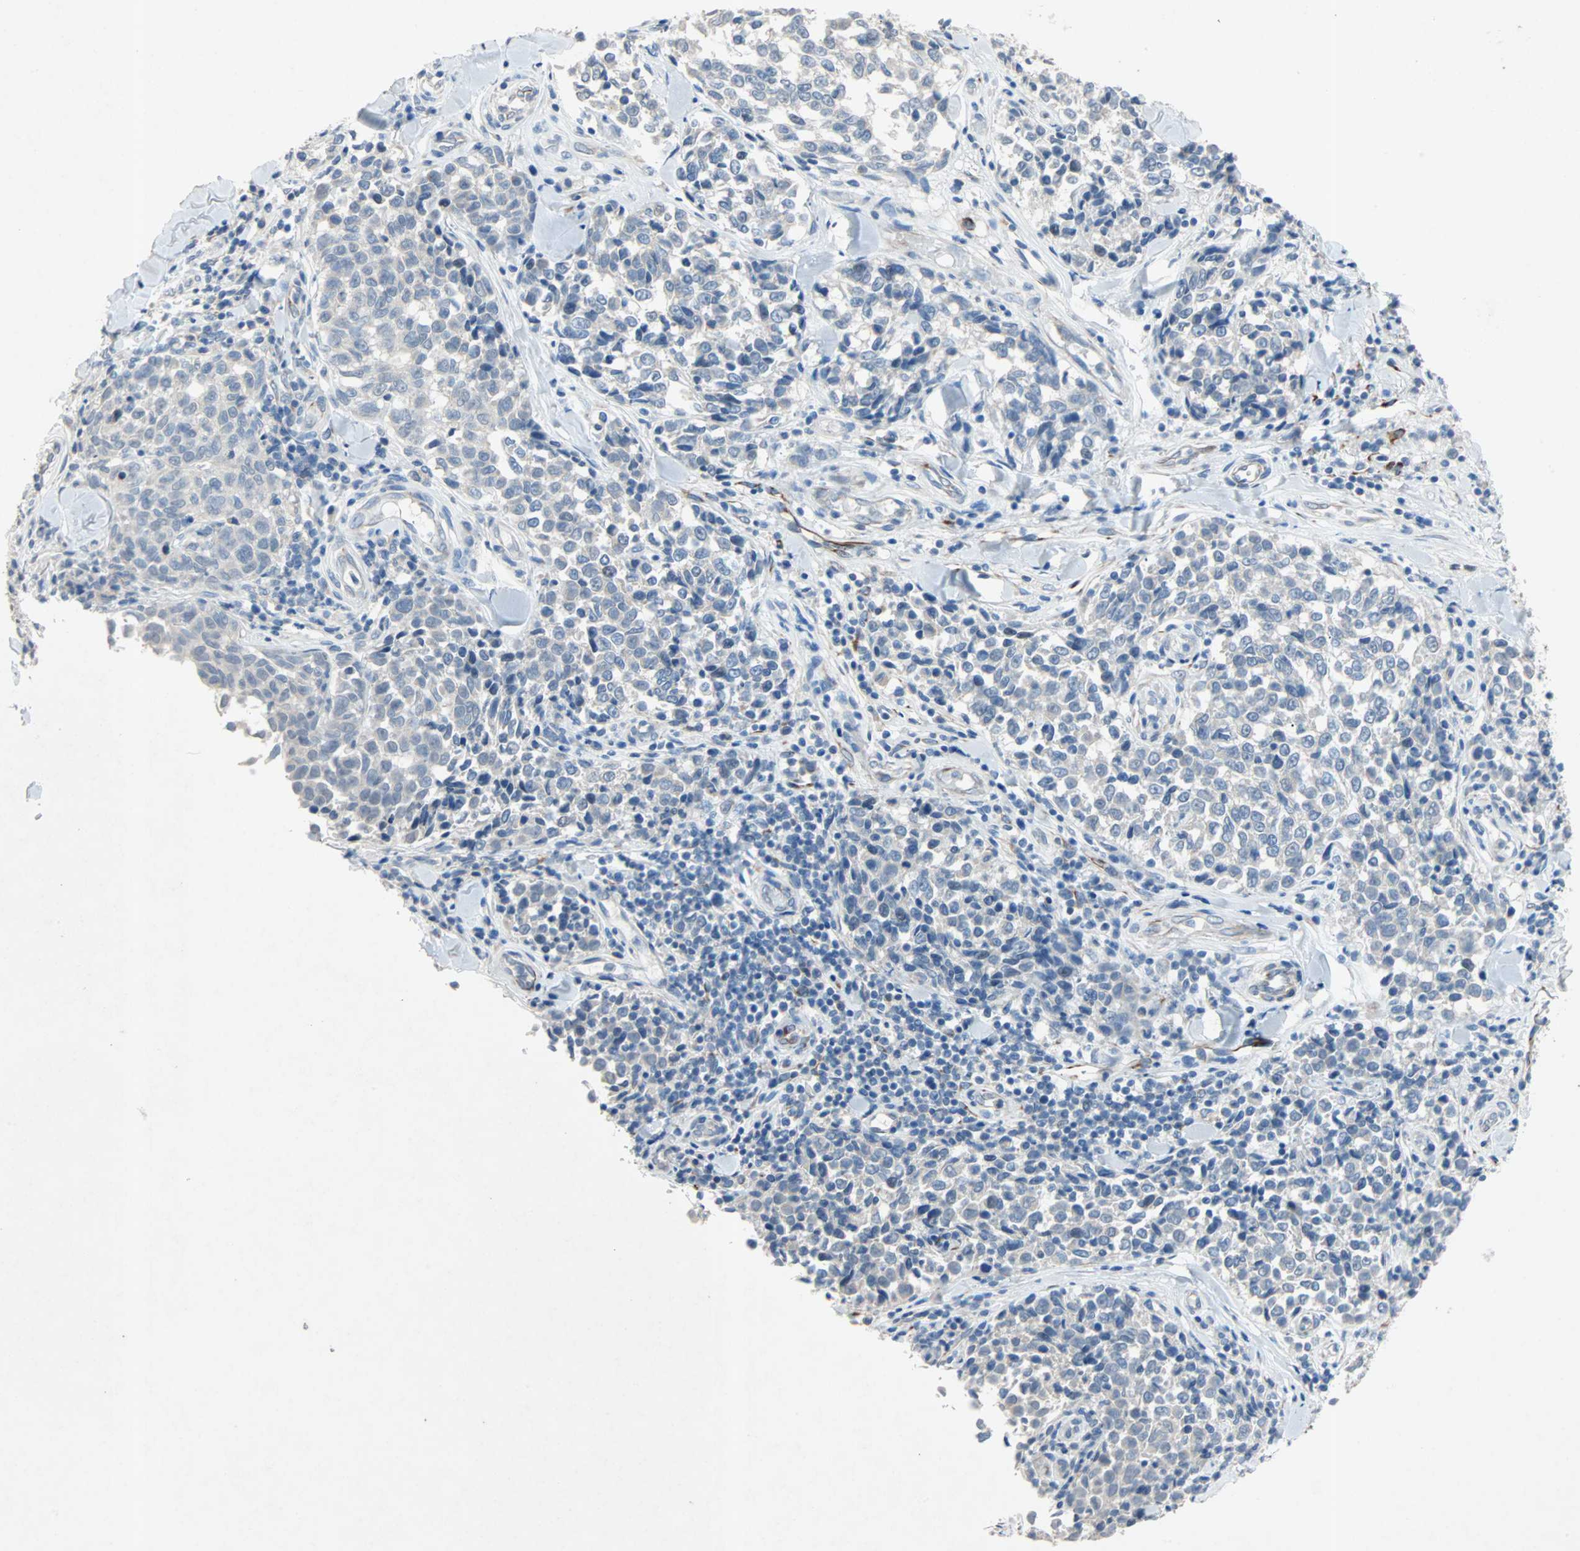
{"staining": {"intensity": "negative", "quantity": "none", "location": "none"}, "tissue": "melanoma", "cell_type": "Tumor cells", "image_type": "cancer", "snomed": [{"axis": "morphology", "description": "Malignant melanoma, NOS"}, {"axis": "topography", "description": "Skin"}], "caption": "Immunohistochemical staining of melanoma demonstrates no significant staining in tumor cells.", "gene": "PCDHB2", "patient": {"sex": "female", "age": 64}}